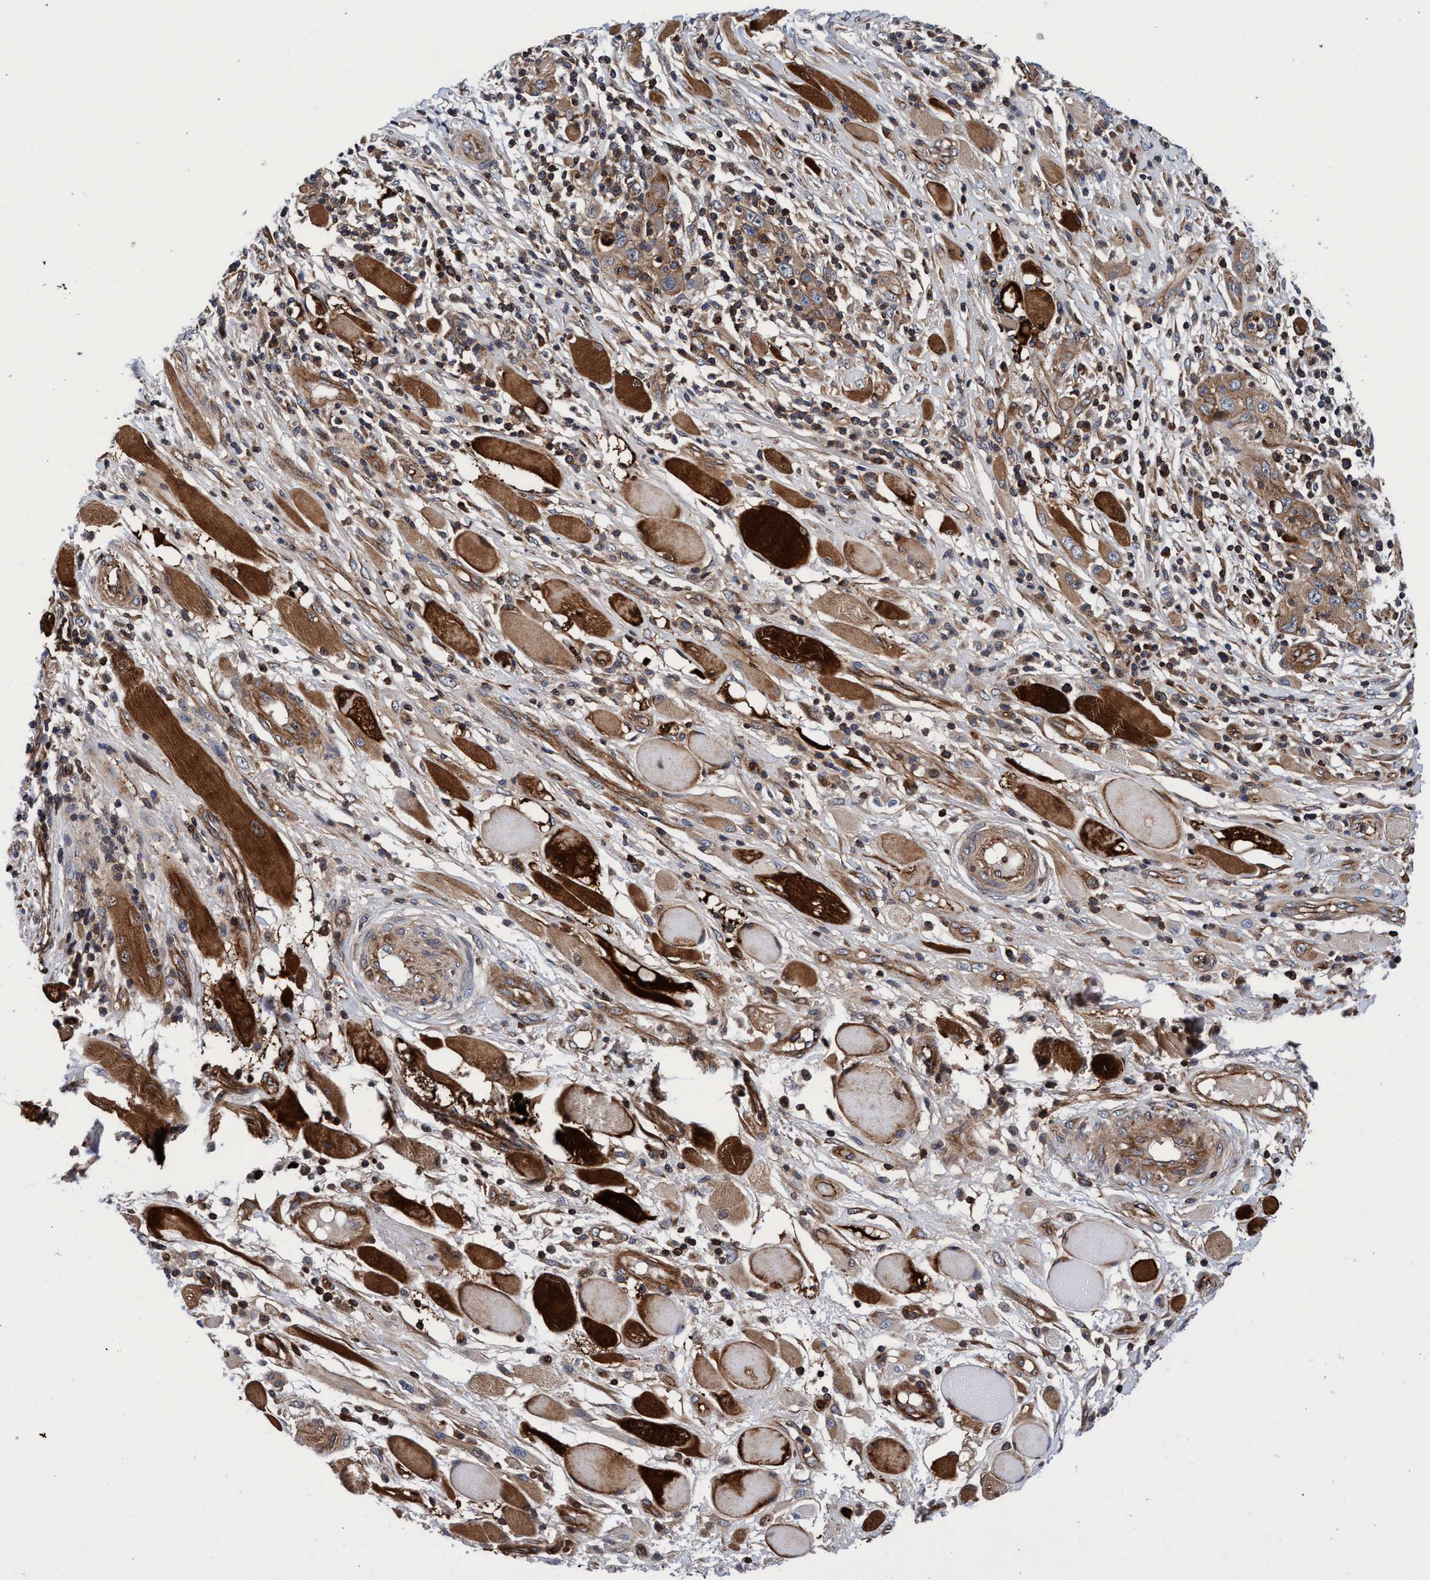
{"staining": {"intensity": "moderate", "quantity": ">75%", "location": "cytoplasmic/membranous"}, "tissue": "skin cancer", "cell_type": "Tumor cells", "image_type": "cancer", "snomed": [{"axis": "morphology", "description": "Squamous cell carcinoma, NOS"}, {"axis": "topography", "description": "Skin"}], "caption": "Protein analysis of skin squamous cell carcinoma tissue exhibits moderate cytoplasmic/membranous positivity in approximately >75% of tumor cells. (brown staining indicates protein expression, while blue staining denotes nuclei).", "gene": "MCM3AP", "patient": {"sex": "female", "age": 88}}